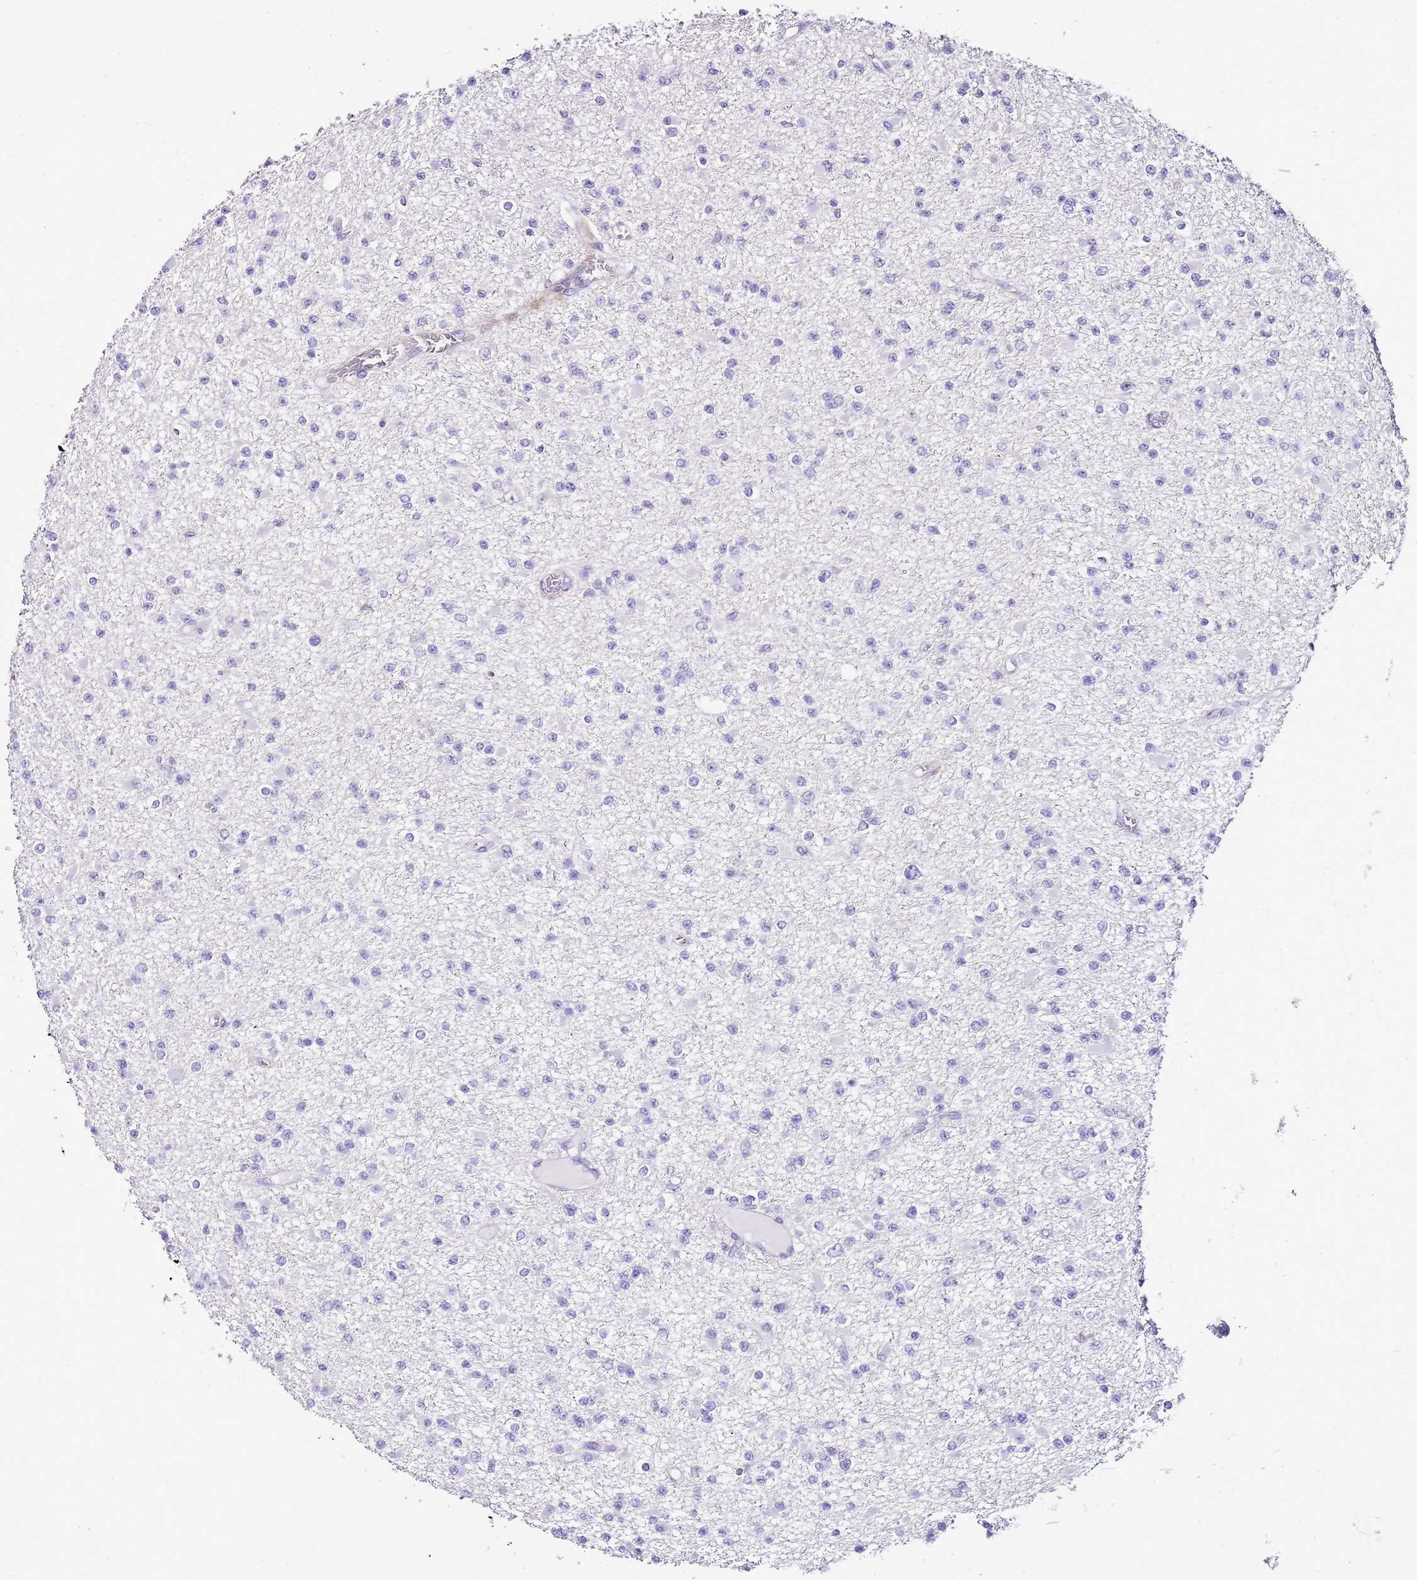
{"staining": {"intensity": "negative", "quantity": "none", "location": "none"}, "tissue": "glioma", "cell_type": "Tumor cells", "image_type": "cancer", "snomed": [{"axis": "morphology", "description": "Glioma, malignant, Low grade"}, {"axis": "topography", "description": "Brain"}], "caption": "Immunohistochemistry (IHC) micrograph of neoplastic tissue: human low-grade glioma (malignant) stained with DAB exhibits no significant protein staining in tumor cells. Brightfield microscopy of IHC stained with DAB (3,3'-diaminobenzidine) (brown) and hematoxylin (blue), captured at high magnification.", "gene": "ALDH3A1", "patient": {"sex": "female", "age": 22}}